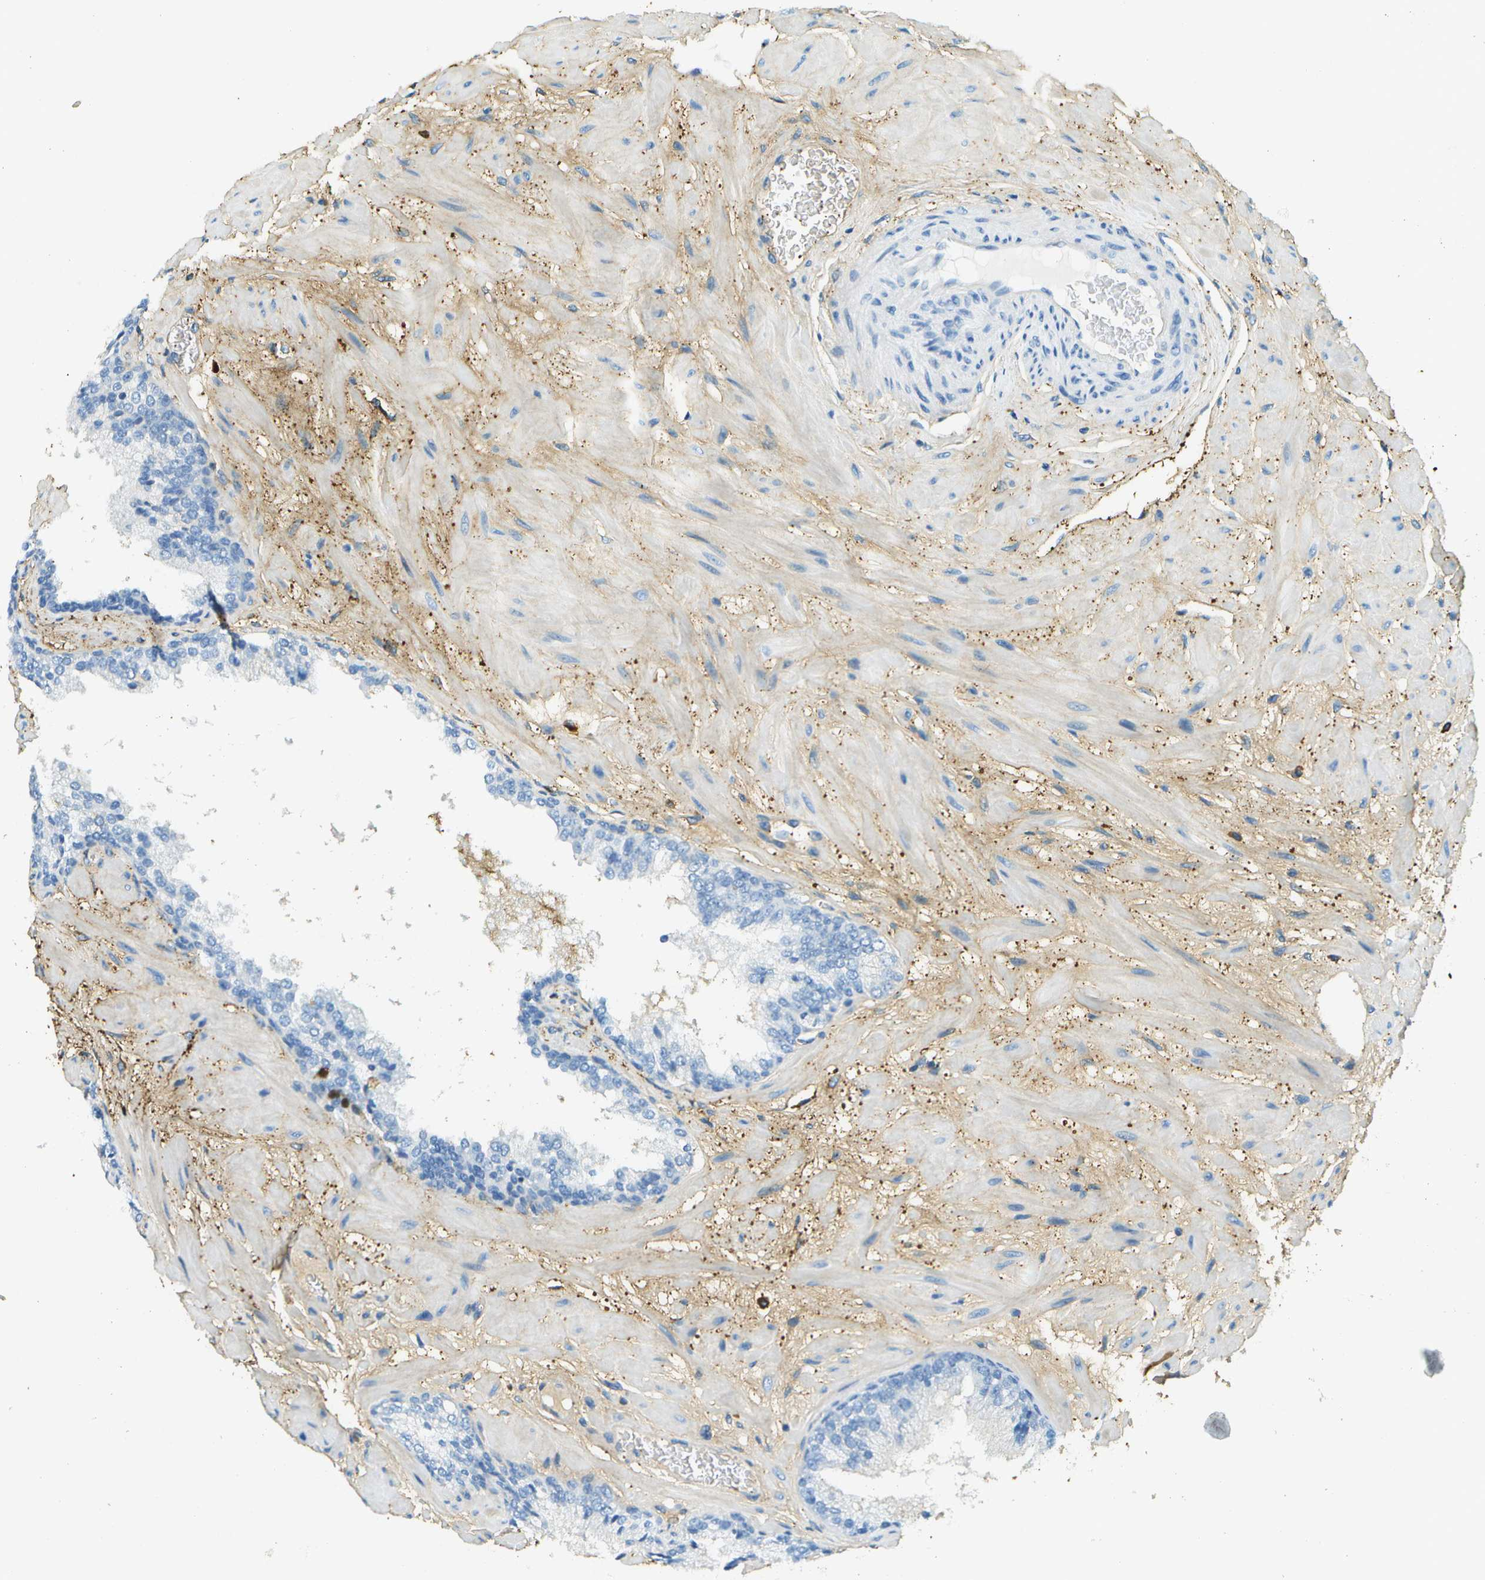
{"staining": {"intensity": "negative", "quantity": "none", "location": "none"}, "tissue": "prostate cancer", "cell_type": "Tumor cells", "image_type": "cancer", "snomed": [{"axis": "morphology", "description": "Adenocarcinoma, Low grade"}, {"axis": "topography", "description": "Prostate"}], "caption": "Immunohistochemistry (IHC) photomicrograph of neoplastic tissue: adenocarcinoma (low-grade) (prostate) stained with DAB displays no significant protein positivity in tumor cells. (Brightfield microscopy of DAB immunohistochemistry (IHC) at high magnification).", "gene": "DCN", "patient": {"sex": "male", "age": 63}}